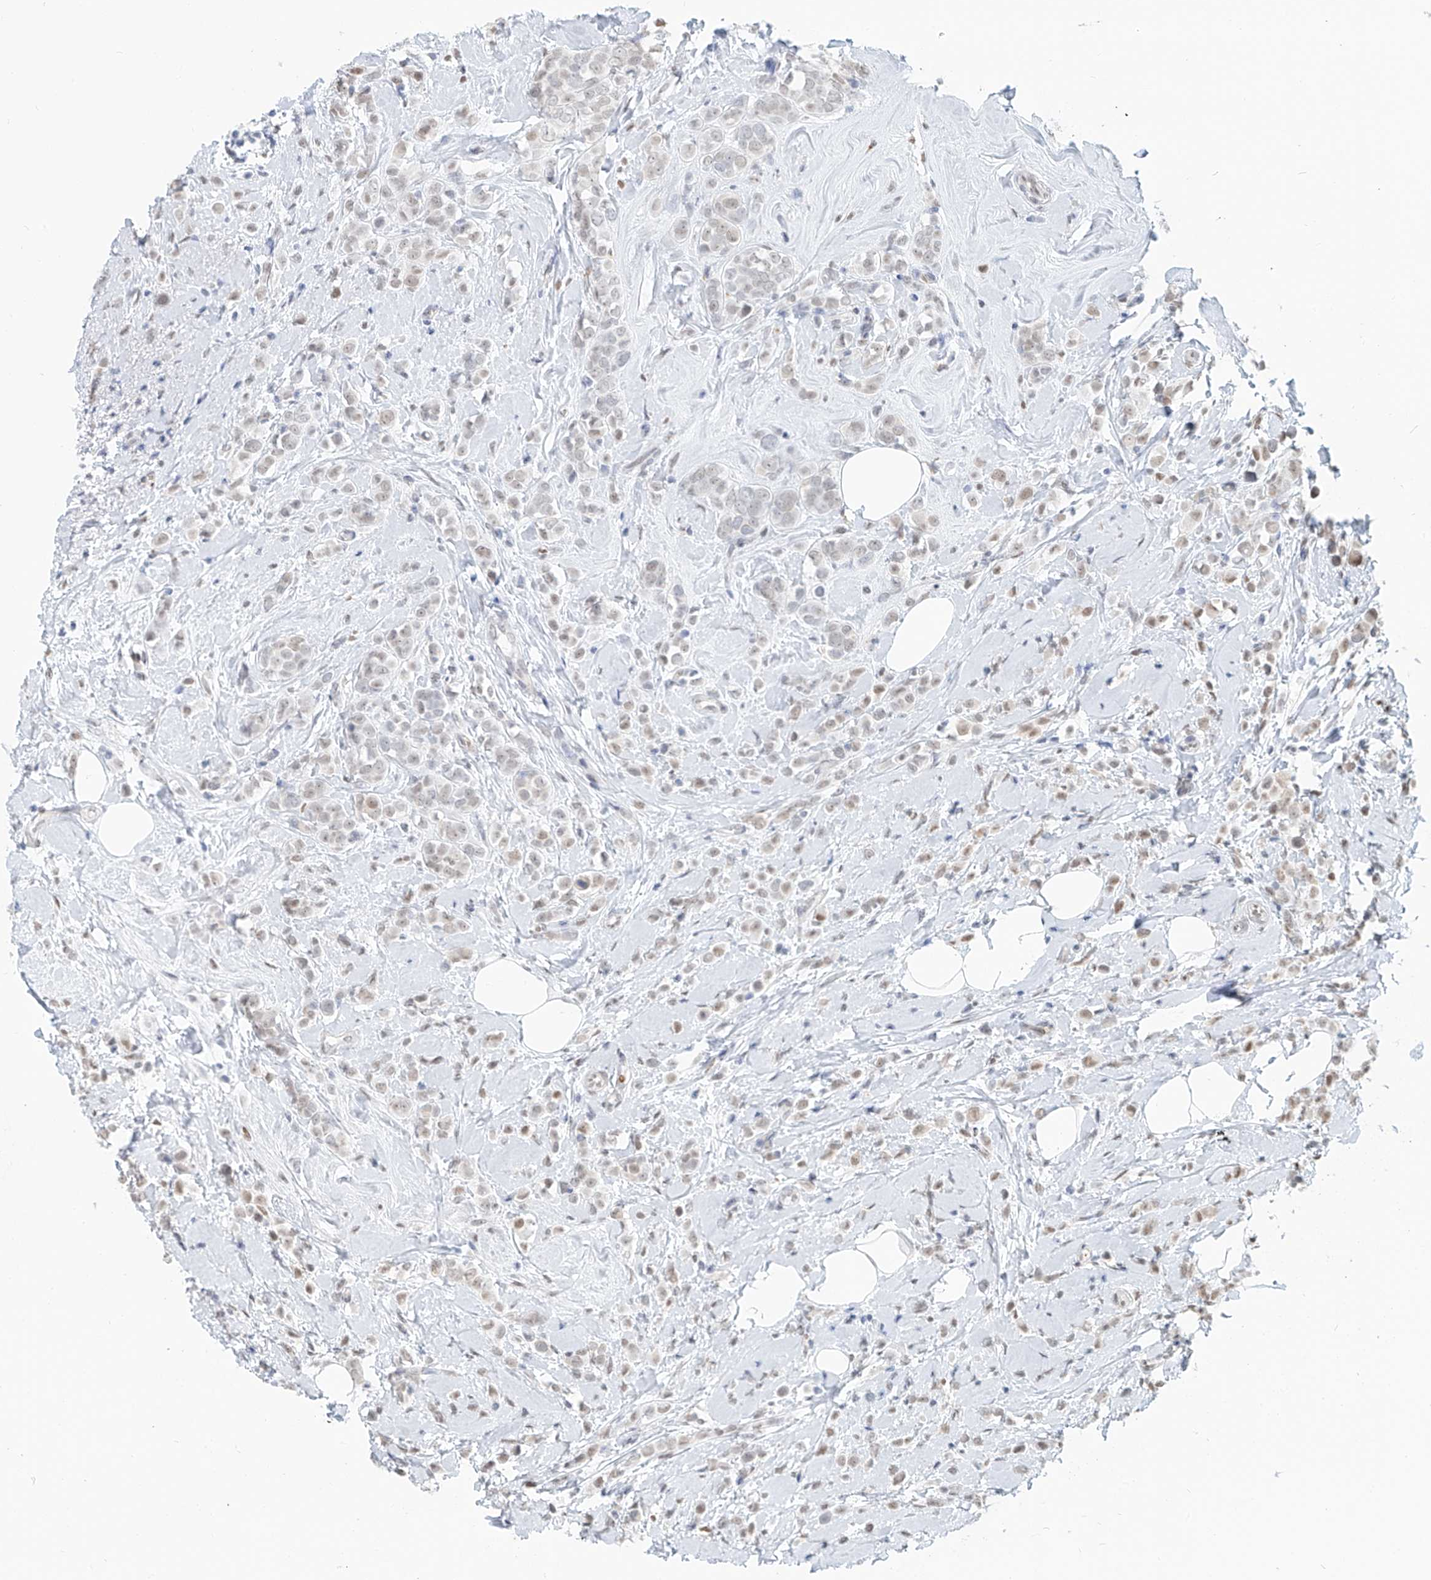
{"staining": {"intensity": "weak", "quantity": "25%-75%", "location": "nuclear"}, "tissue": "breast cancer", "cell_type": "Tumor cells", "image_type": "cancer", "snomed": [{"axis": "morphology", "description": "Lobular carcinoma"}, {"axis": "topography", "description": "Breast"}], "caption": "Immunohistochemistry (IHC) micrograph of neoplastic tissue: breast cancer stained using immunohistochemistry demonstrates low levels of weak protein expression localized specifically in the nuclear of tumor cells, appearing as a nuclear brown color.", "gene": "SASH1", "patient": {"sex": "female", "age": 47}}